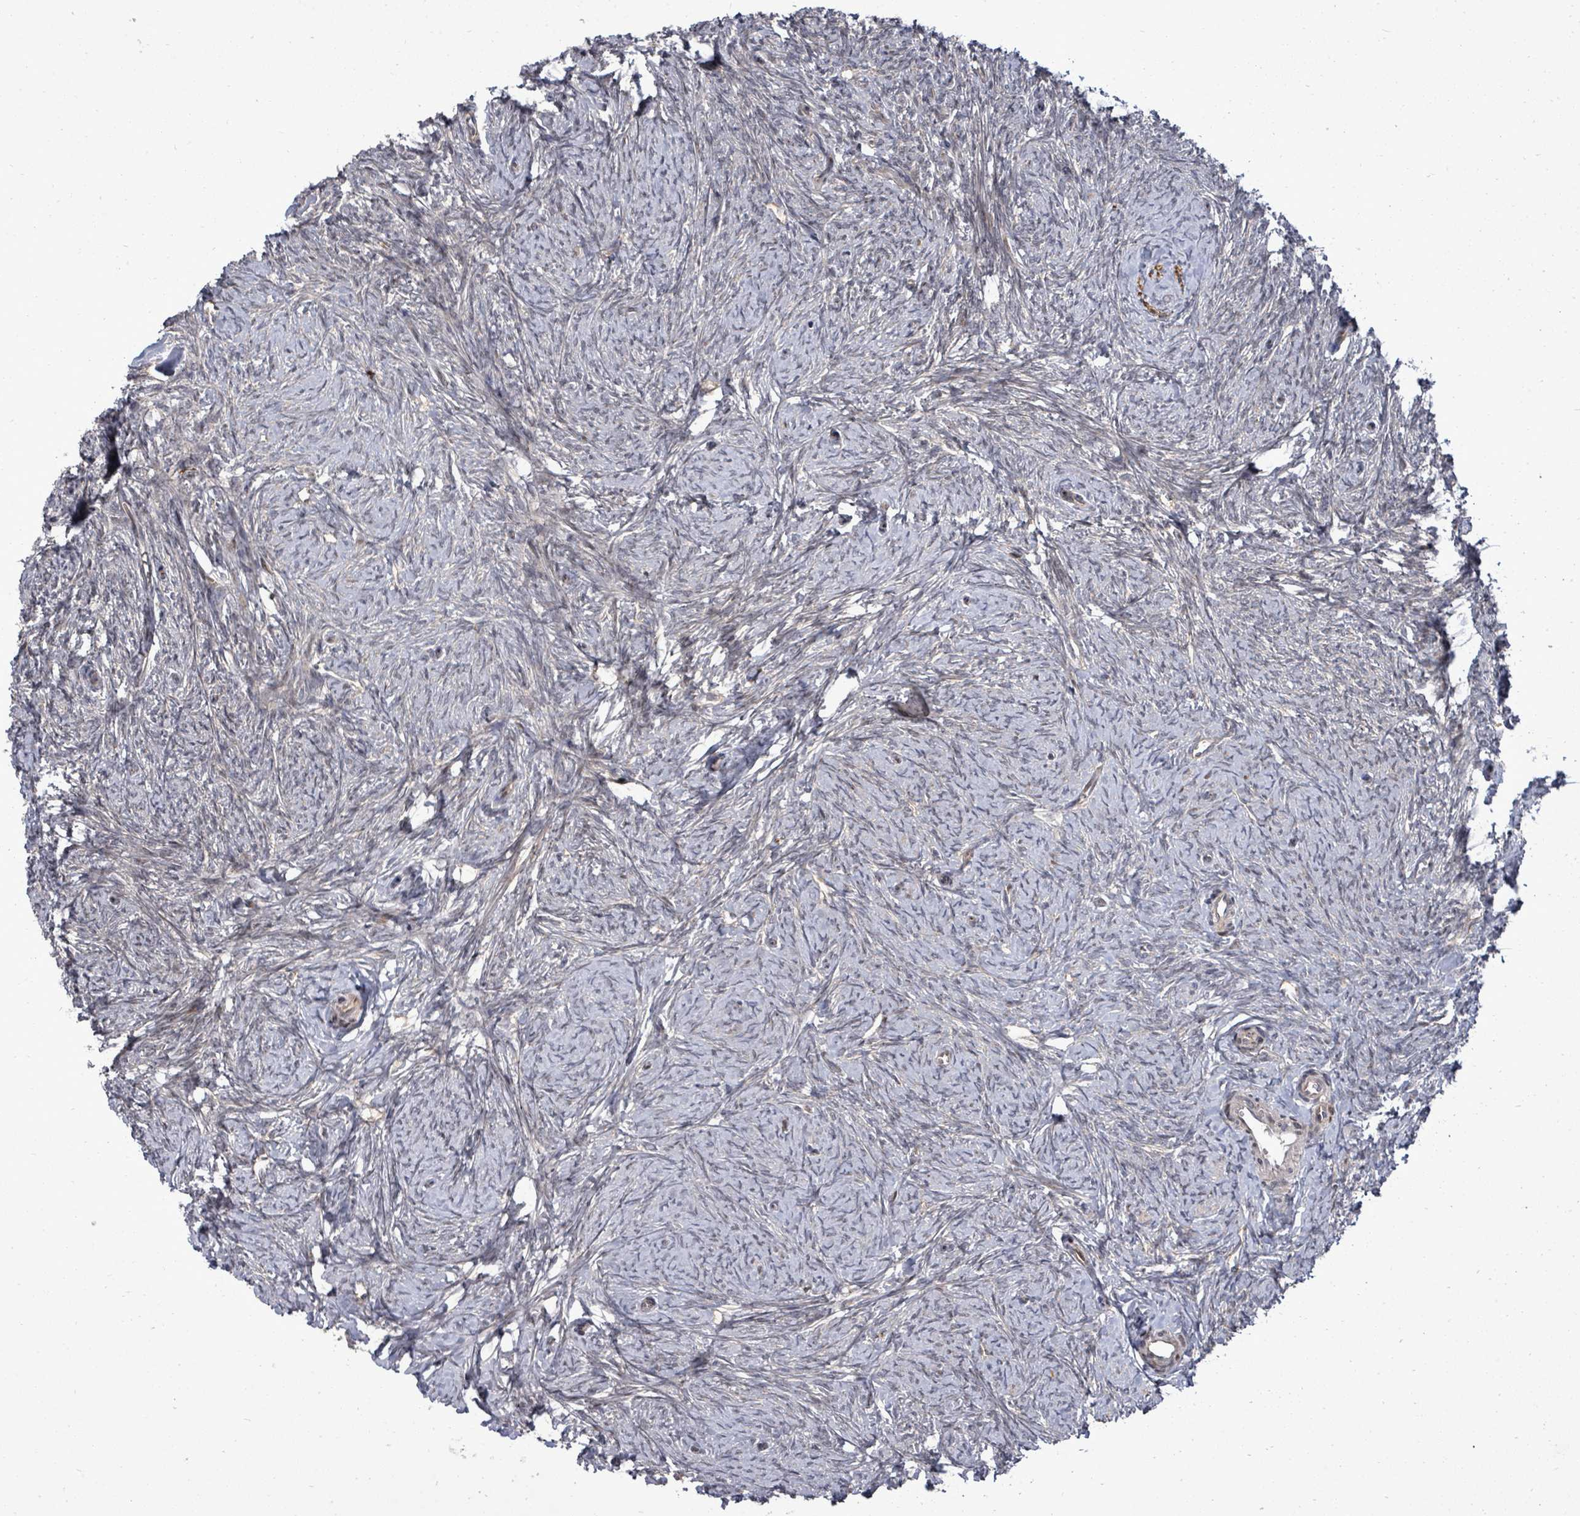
{"staining": {"intensity": "weak", "quantity": ">75%", "location": "cytoplasmic/membranous"}, "tissue": "ovary", "cell_type": "Follicle cells", "image_type": "normal", "snomed": [{"axis": "morphology", "description": "Normal tissue, NOS"}, {"axis": "topography", "description": "Ovary"}], "caption": "Follicle cells demonstrate low levels of weak cytoplasmic/membranous positivity in approximately >75% of cells in benign ovary.", "gene": "KRTAP27", "patient": {"sex": "female", "age": 44}}